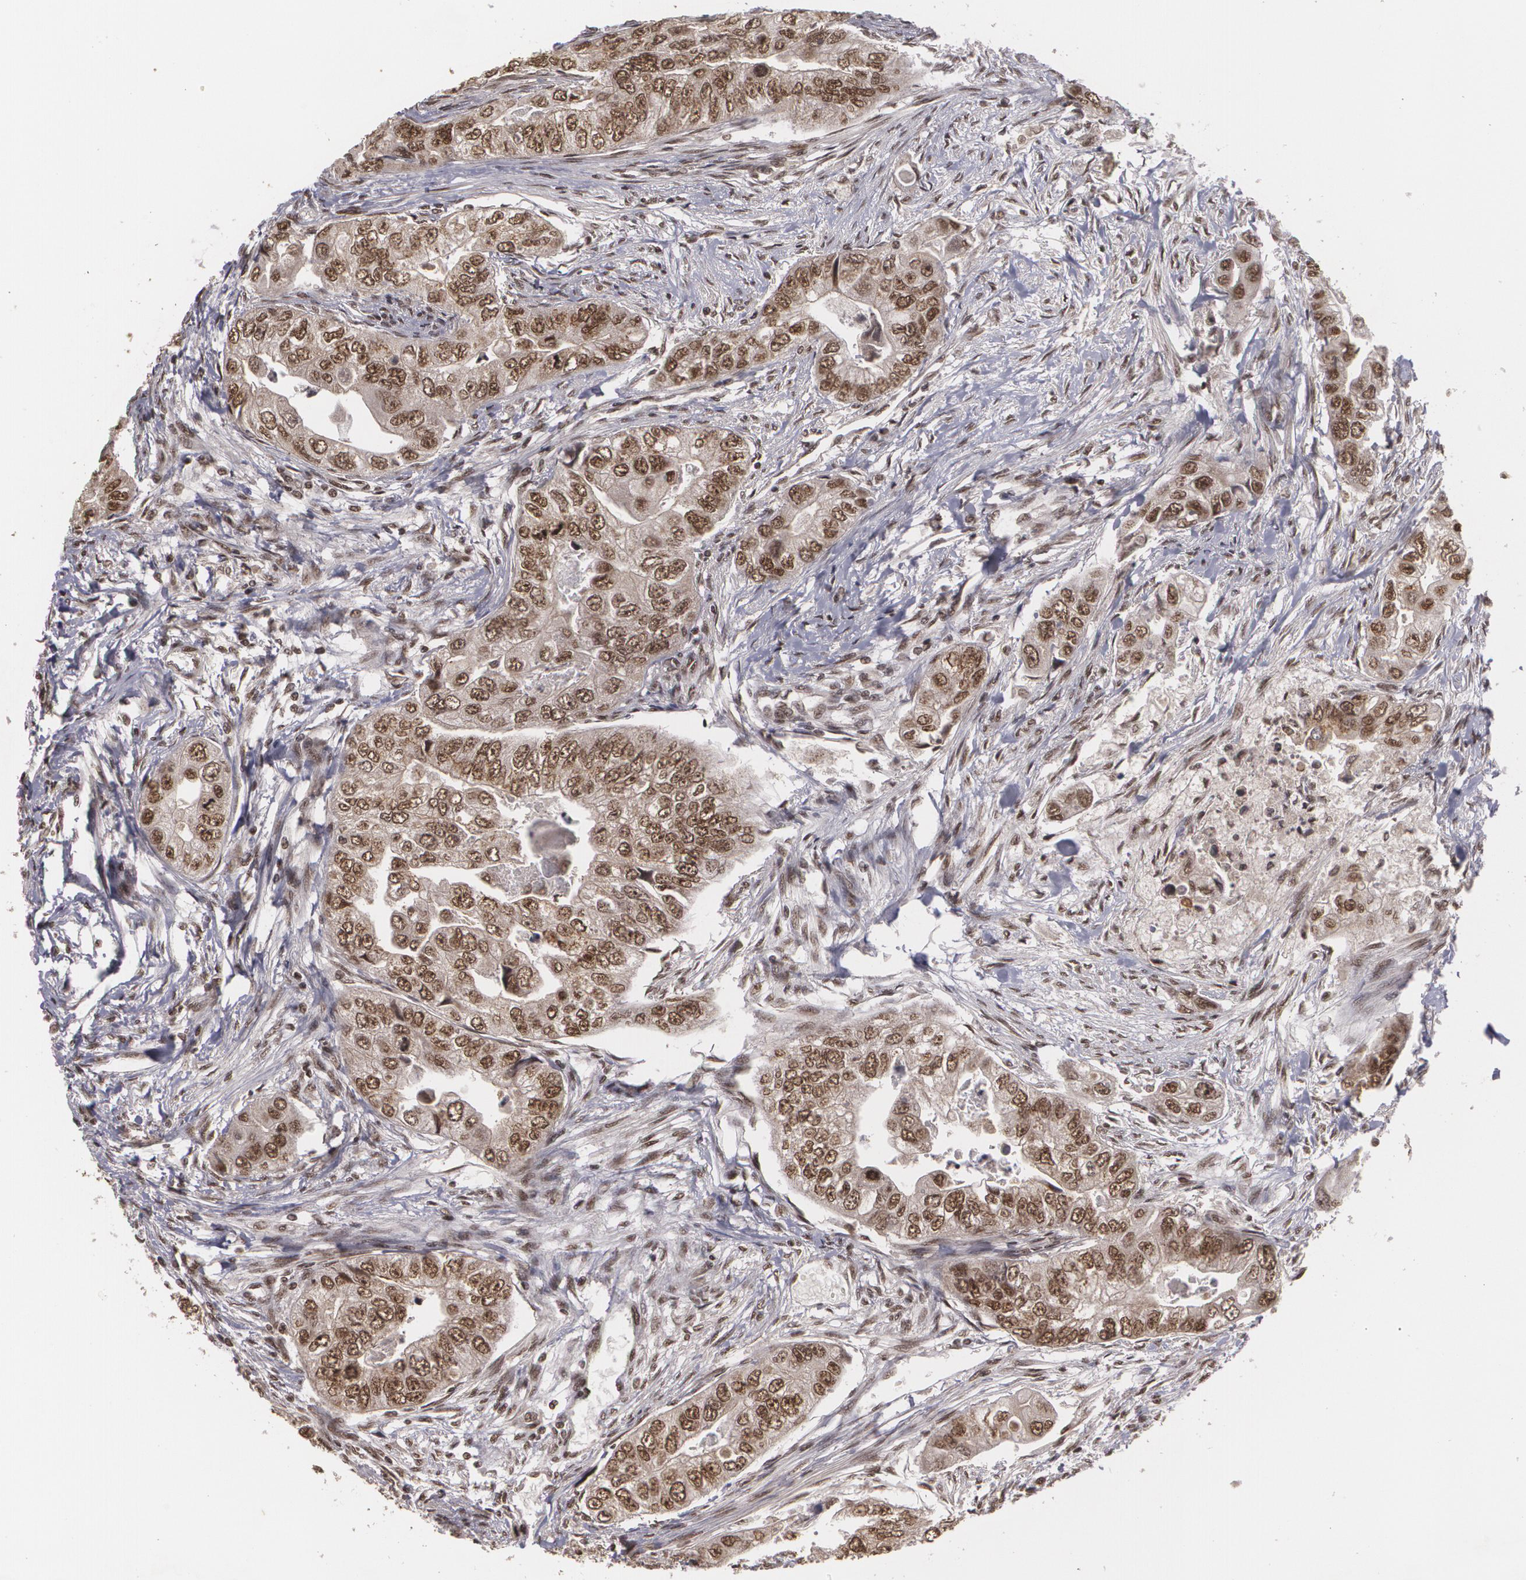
{"staining": {"intensity": "strong", "quantity": ">75%", "location": "nuclear"}, "tissue": "colorectal cancer", "cell_type": "Tumor cells", "image_type": "cancer", "snomed": [{"axis": "morphology", "description": "Adenocarcinoma, NOS"}, {"axis": "topography", "description": "Colon"}], "caption": "This image reveals immunohistochemistry staining of colorectal cancer (adenocarcinoma), with high strong nuclear positivity in about >75% of tumor cells.", "gene": "RXRB", "patient": {"sex": "female", "age": 11}}